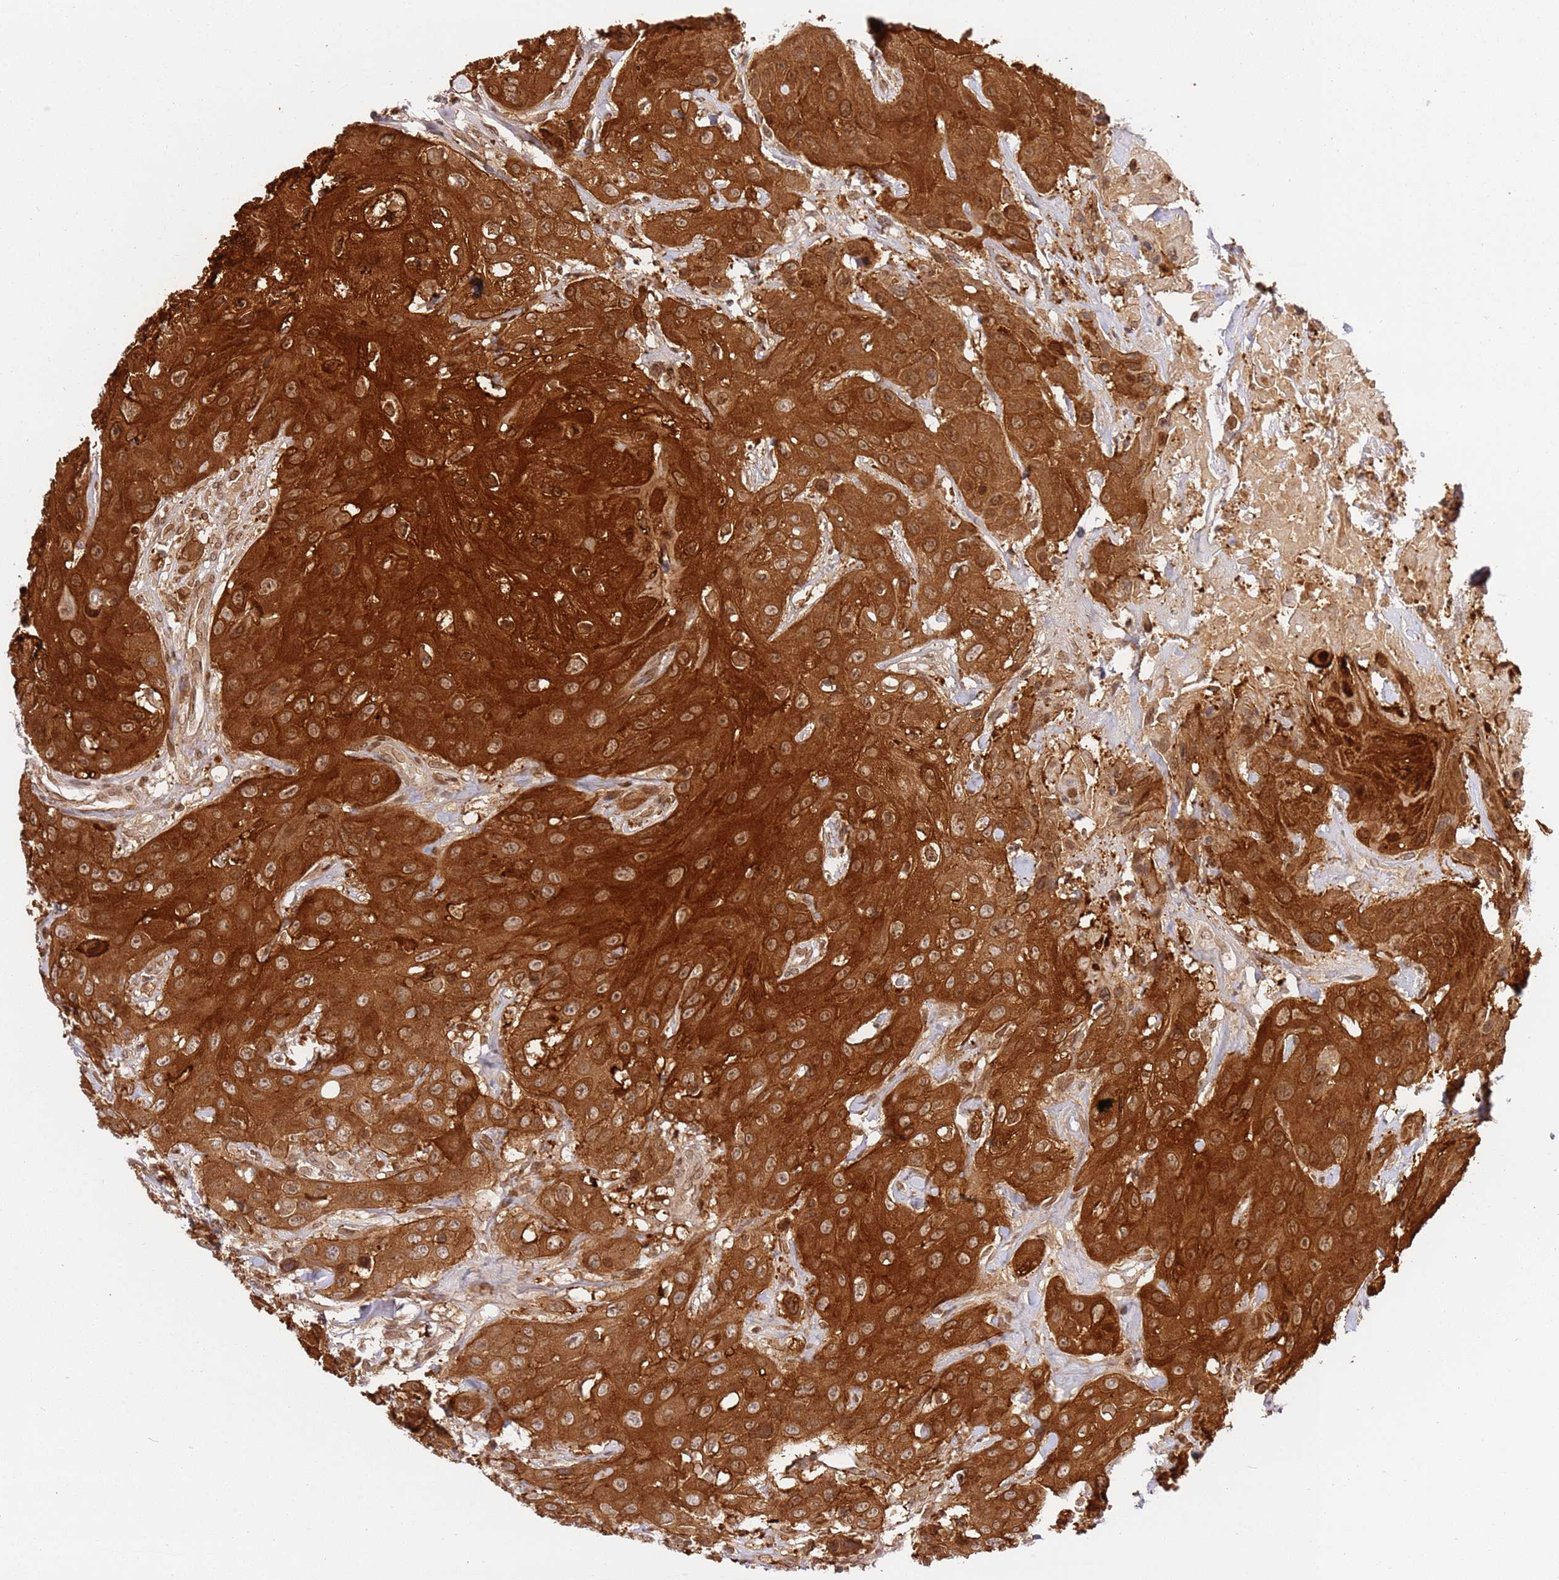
{"staining": {"intensity": "strong", "quantity": ">75%", "location": "cytoplasmic/membranous,nuclear"}, "tissue": "head and neck cancer", "cell_type": "Tumor cells", "image_type": "cancer", "snomed": [{"axis": "morphology", "description": "Squamous cell carcinoma, NOS"}, {"axis": "topography", "description": "Head-Neck"}], "caption": "Immunohistochemistry (DAB (3,3'-diaminobenzidine)) staining of head and neck cancer demonstrates strong cytoplasmic/membranous and nuclear protein staining in about >75% of tumor cells. Using DAB (3,3'-diaminobenzidine) (brown) and hematoxylin (blue) stains, captured at high magnification using brightfield microscopy.", "gene": "TRIM37", "patient": {"sex": "male", "age": 81}}